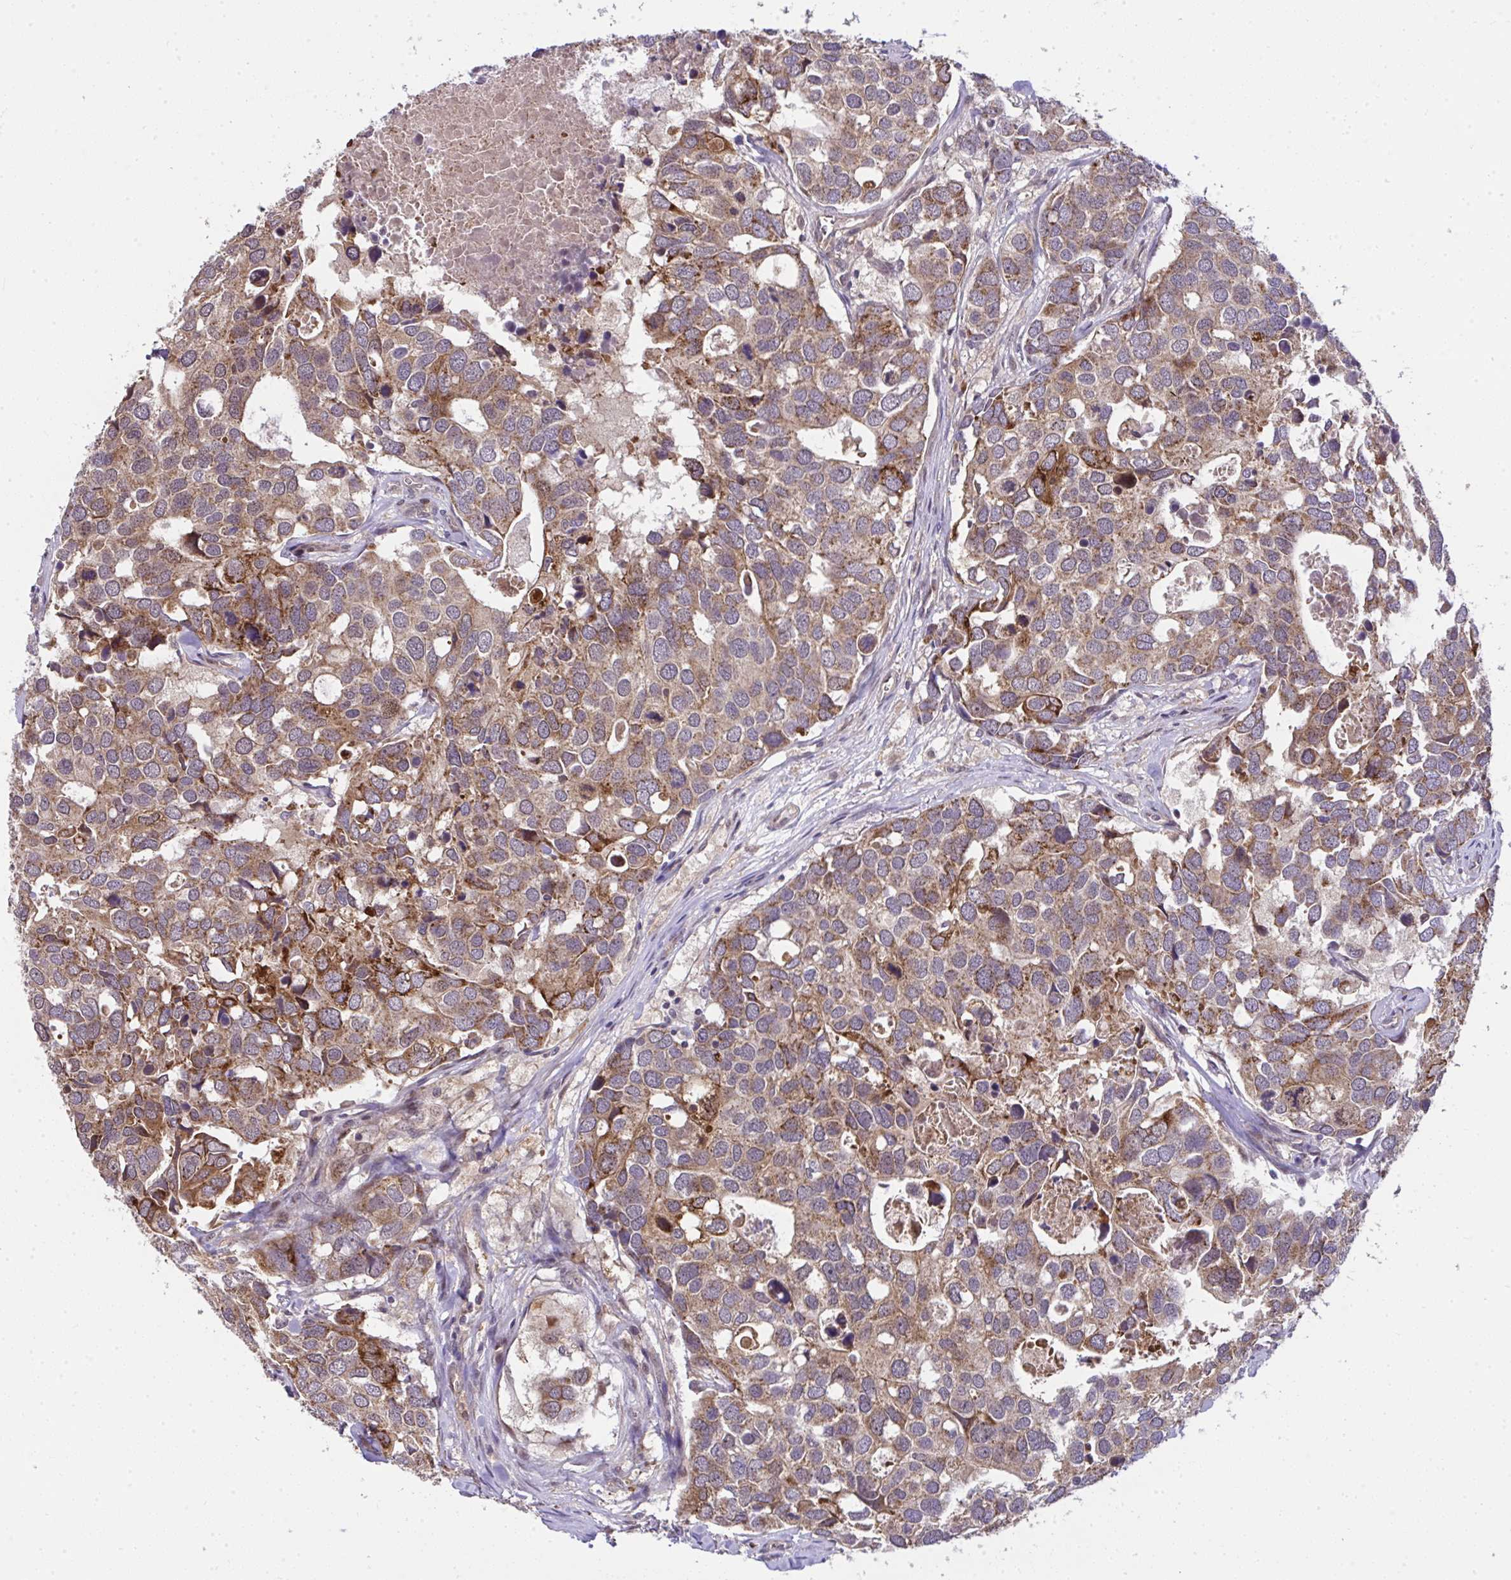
{"staining": {"intensity": "moderate", "quantity": ">75%", "location": "cytoplasmic/membranous"}, "tissue": "breast cancer", "cell_type": "Tumor cells", "image_type": "cancer", "snomed": [{"axis": "morphology", "description": "Duct carcinoma"}, {"axis": "topography", "description": "Breast"}], "caption": "The histopathology image exhibits a brown stain indicating the presence of a protein in the cytoplasmic/membranous of tumor cells in breast cancer (intraductal carcinoma).", "gene": "RDH14", "patient": {"sex": "female", "age": 83}}